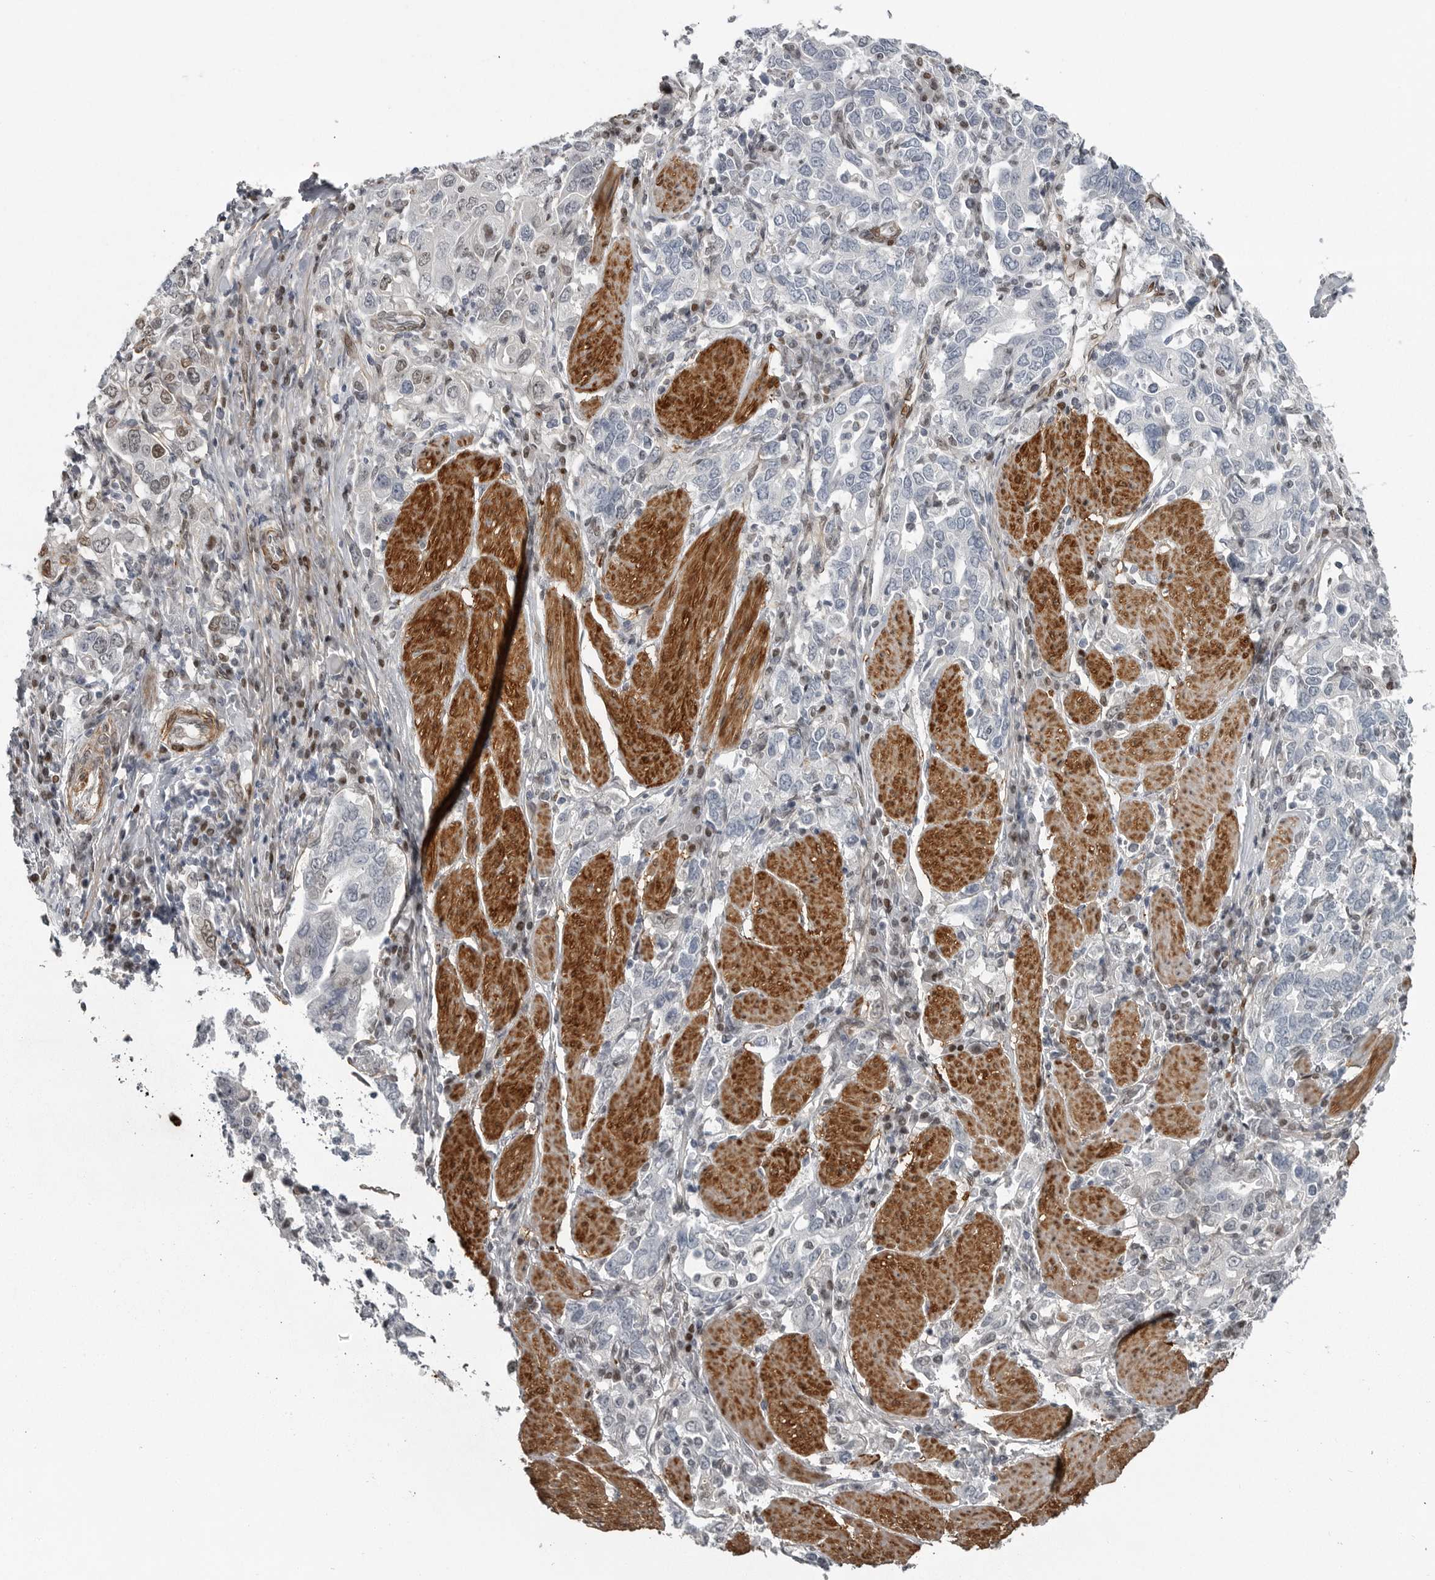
{"staining": {"intensity": "negative", "quantity": "none", "location": "none"}, "tissue": "stomach cancer", "cell_type": "Tumor cells", "image_type": "cancer", "snomed": [{"axis": "morphology", "description": "Adenocarcinoma, NOS"}, {"axis": "topography", "description": "Stomach, upper"}], "caption": "High power microscopy histopathology image of an immunohistochemistry photomicrograph of stomach adenocarcinoma, revealing no significant staining in tumor cells. (DAB immunohistochemistry (IHC), high magnification).", "gene": "HMGN3", "patient": {"sex": "male", "age": 62}}